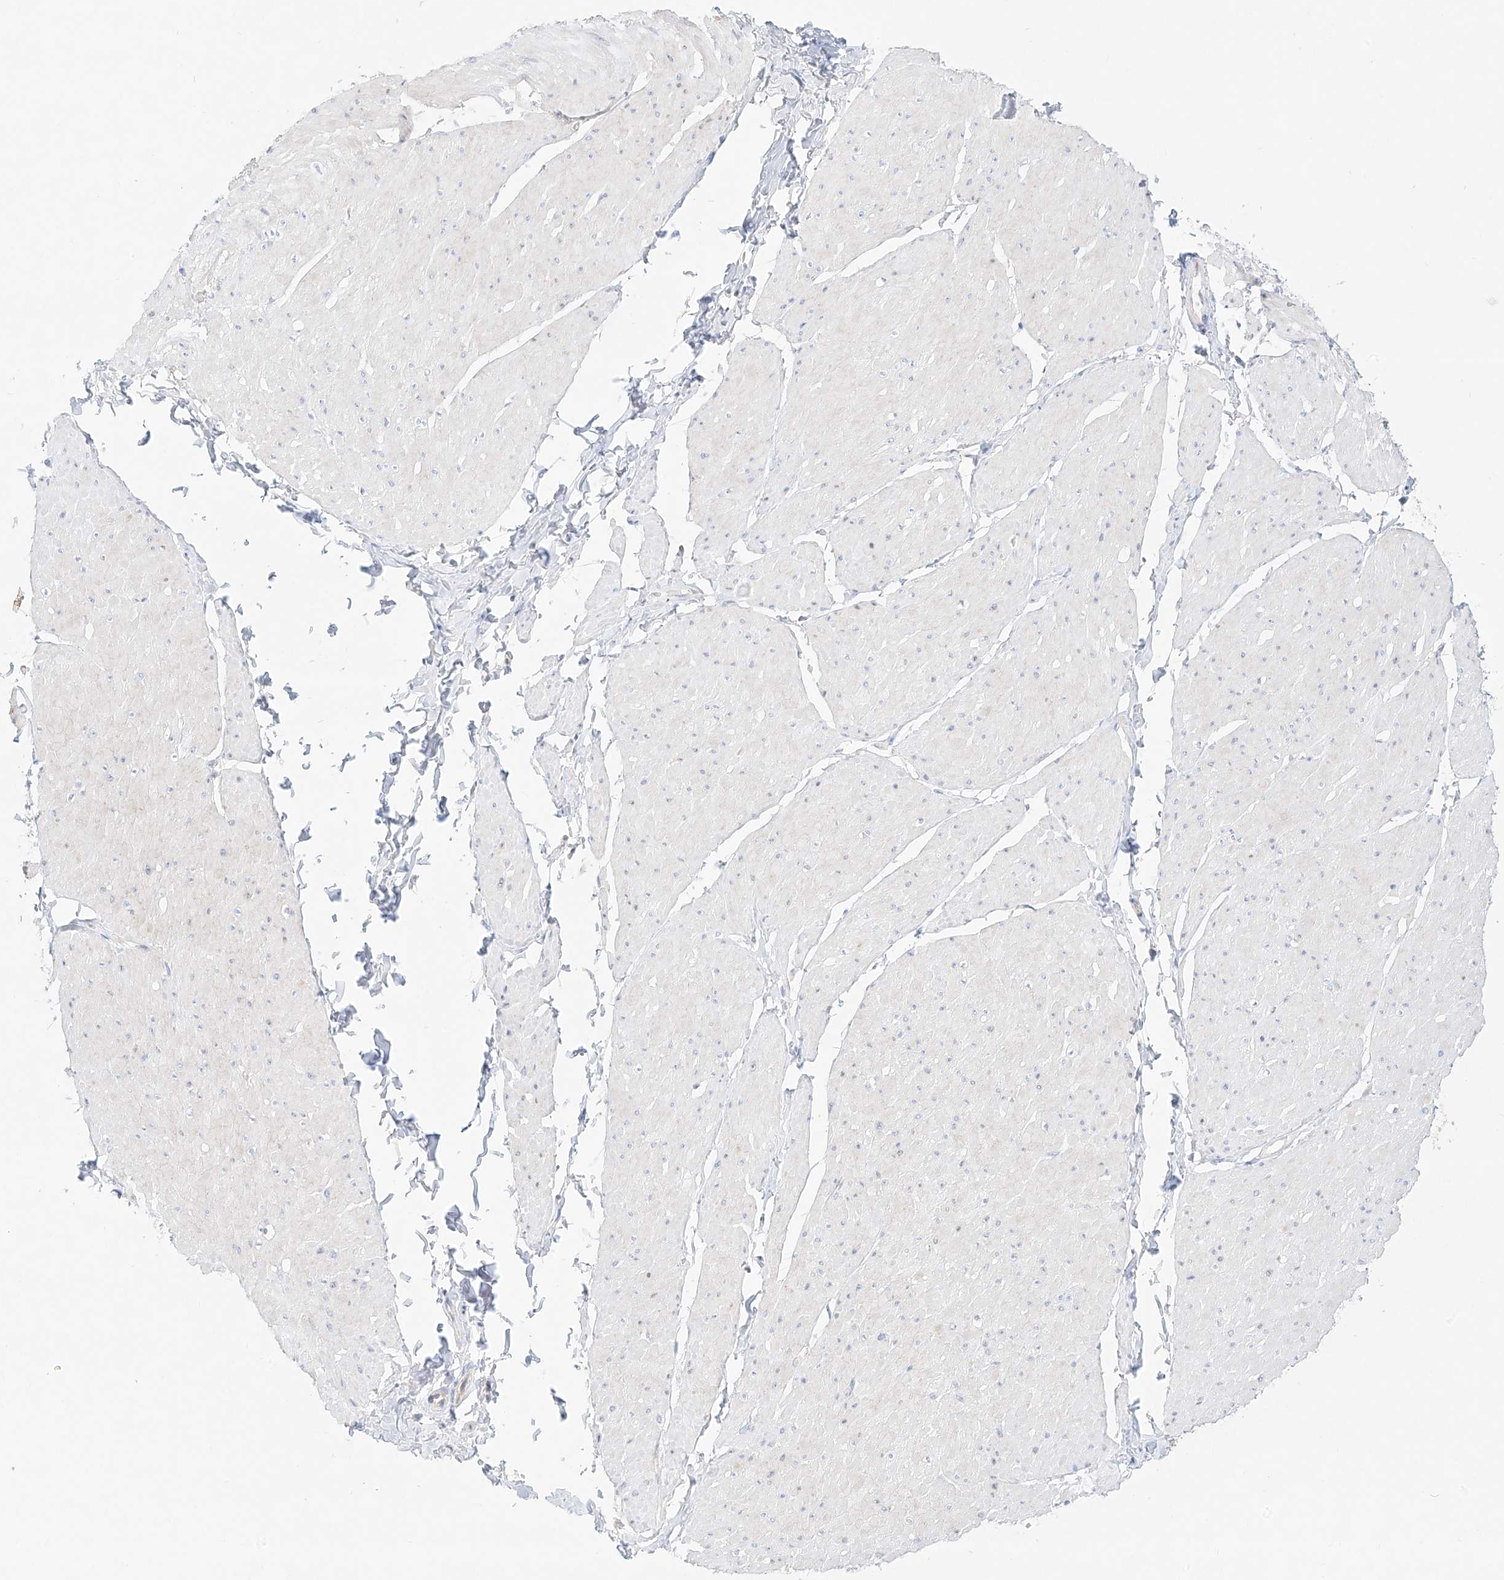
{"staining": {"intensity": "negative", "quantity": "none", "location": "none"}, "tissue": "smooth muscle", "cell_type": "Smooth muscle cells", "image_type": "normal", "snomed": [{"axis": "morphology", "description": "Urothelial carcinoma, High grade"}, {"axis": "topography", "description": "Urinary bladder"}], "caption": "Immunohistochemistry (IHC) image of normal smooth muscle: smooth muscle stained with DAB (3,3'-diaminobenzidine) displays no significant protein expression in smooth muscle cells.", "gene": "SNU13", "patient": {"sex": "male", "age": 46}}